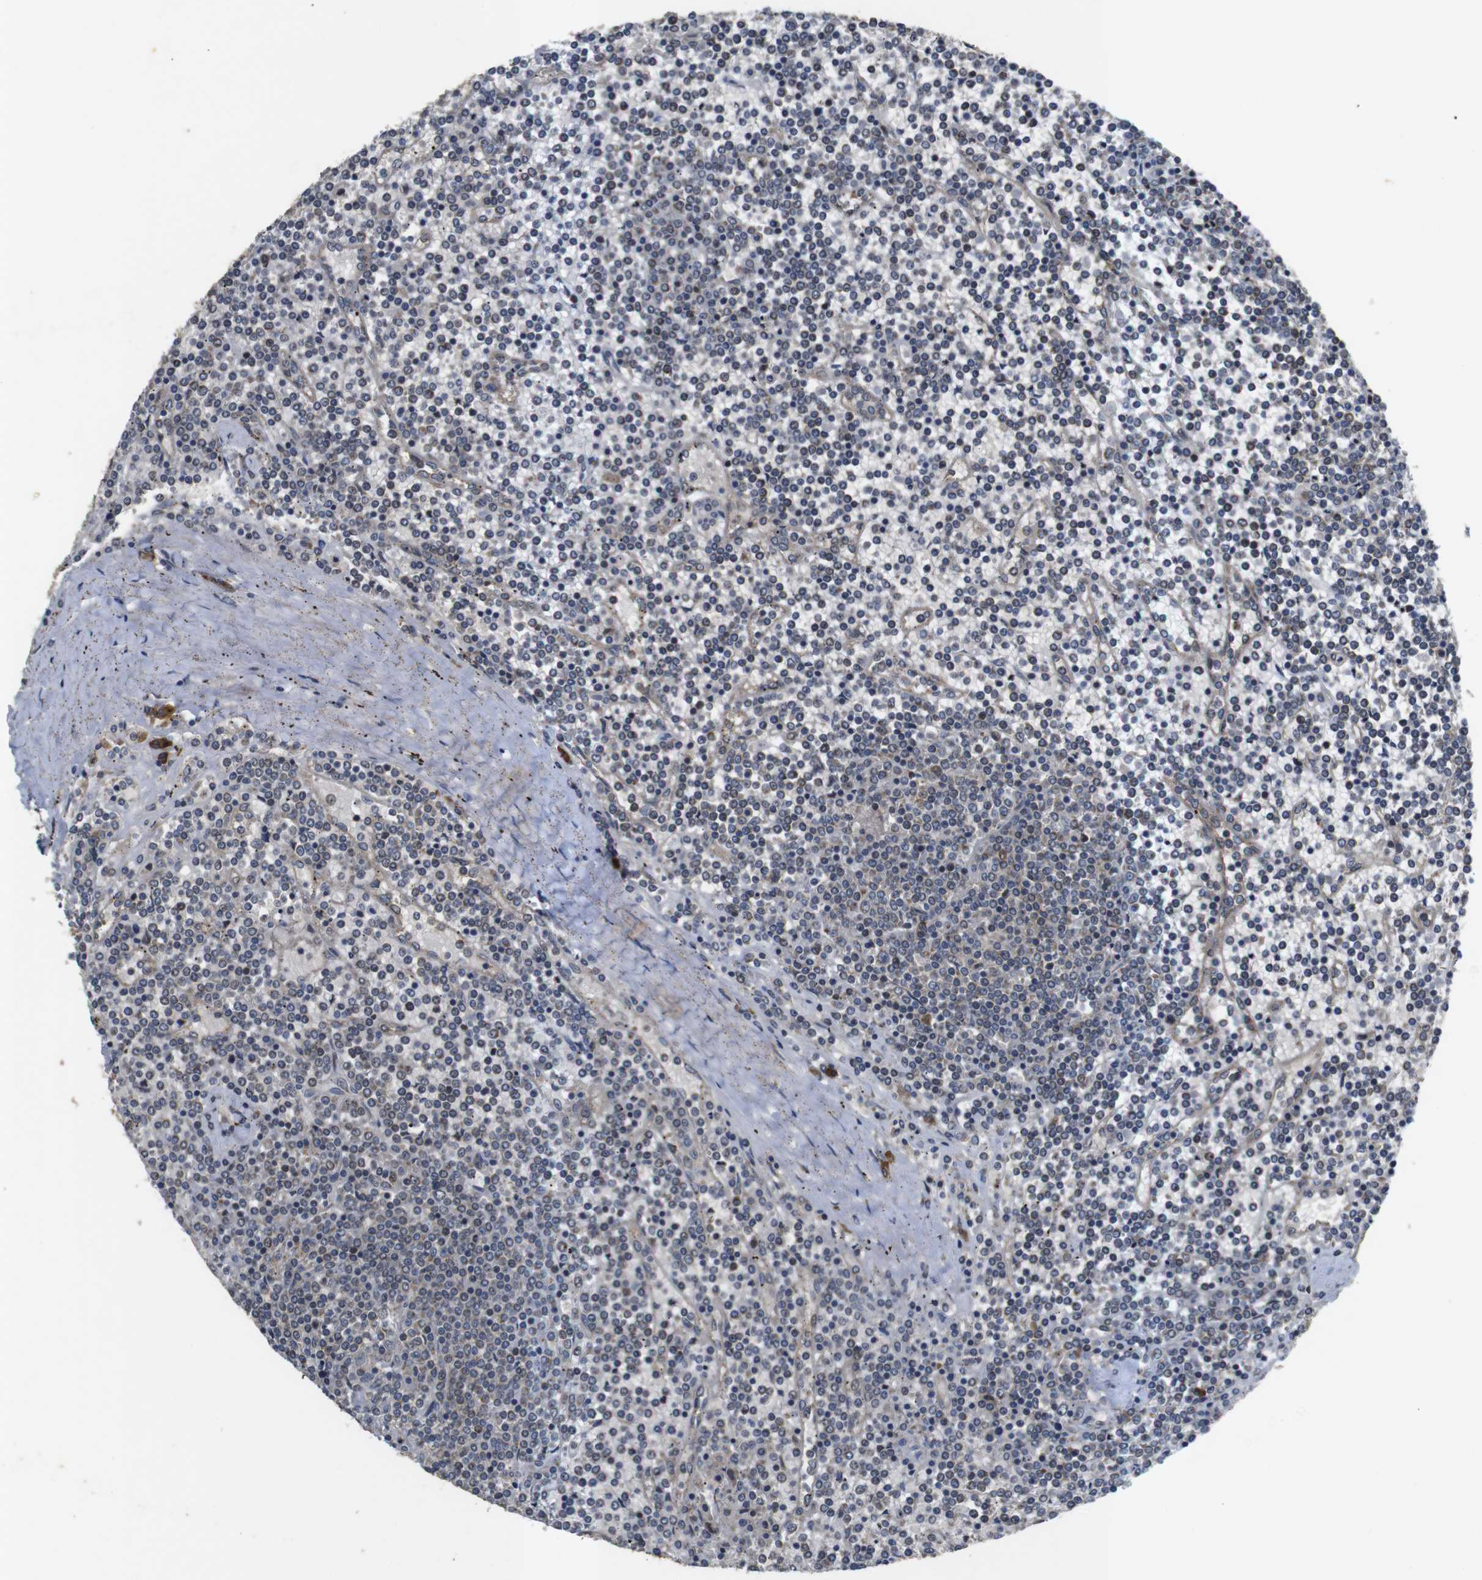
{"staining": {"intensity": "negative", "quantity": "none", "location": "none"}, "tissue": "lymphoma", "cell_type": "Tumor cells", "image_type": "cancer", "snomed": [{"axis": "morphology", "description": "Malignant lymphoma, non-Hodgkin's type, Low grade"}, {"axis": "topography", "description": "Spleen"}], "caption": "Protein analysis of low-grade malignant lymphoma, non-Hodgkin's type exhibits no significant staining in tumor cells.", "gene": "MAGI2", "patient": {"sex": "female", "age": 19}}